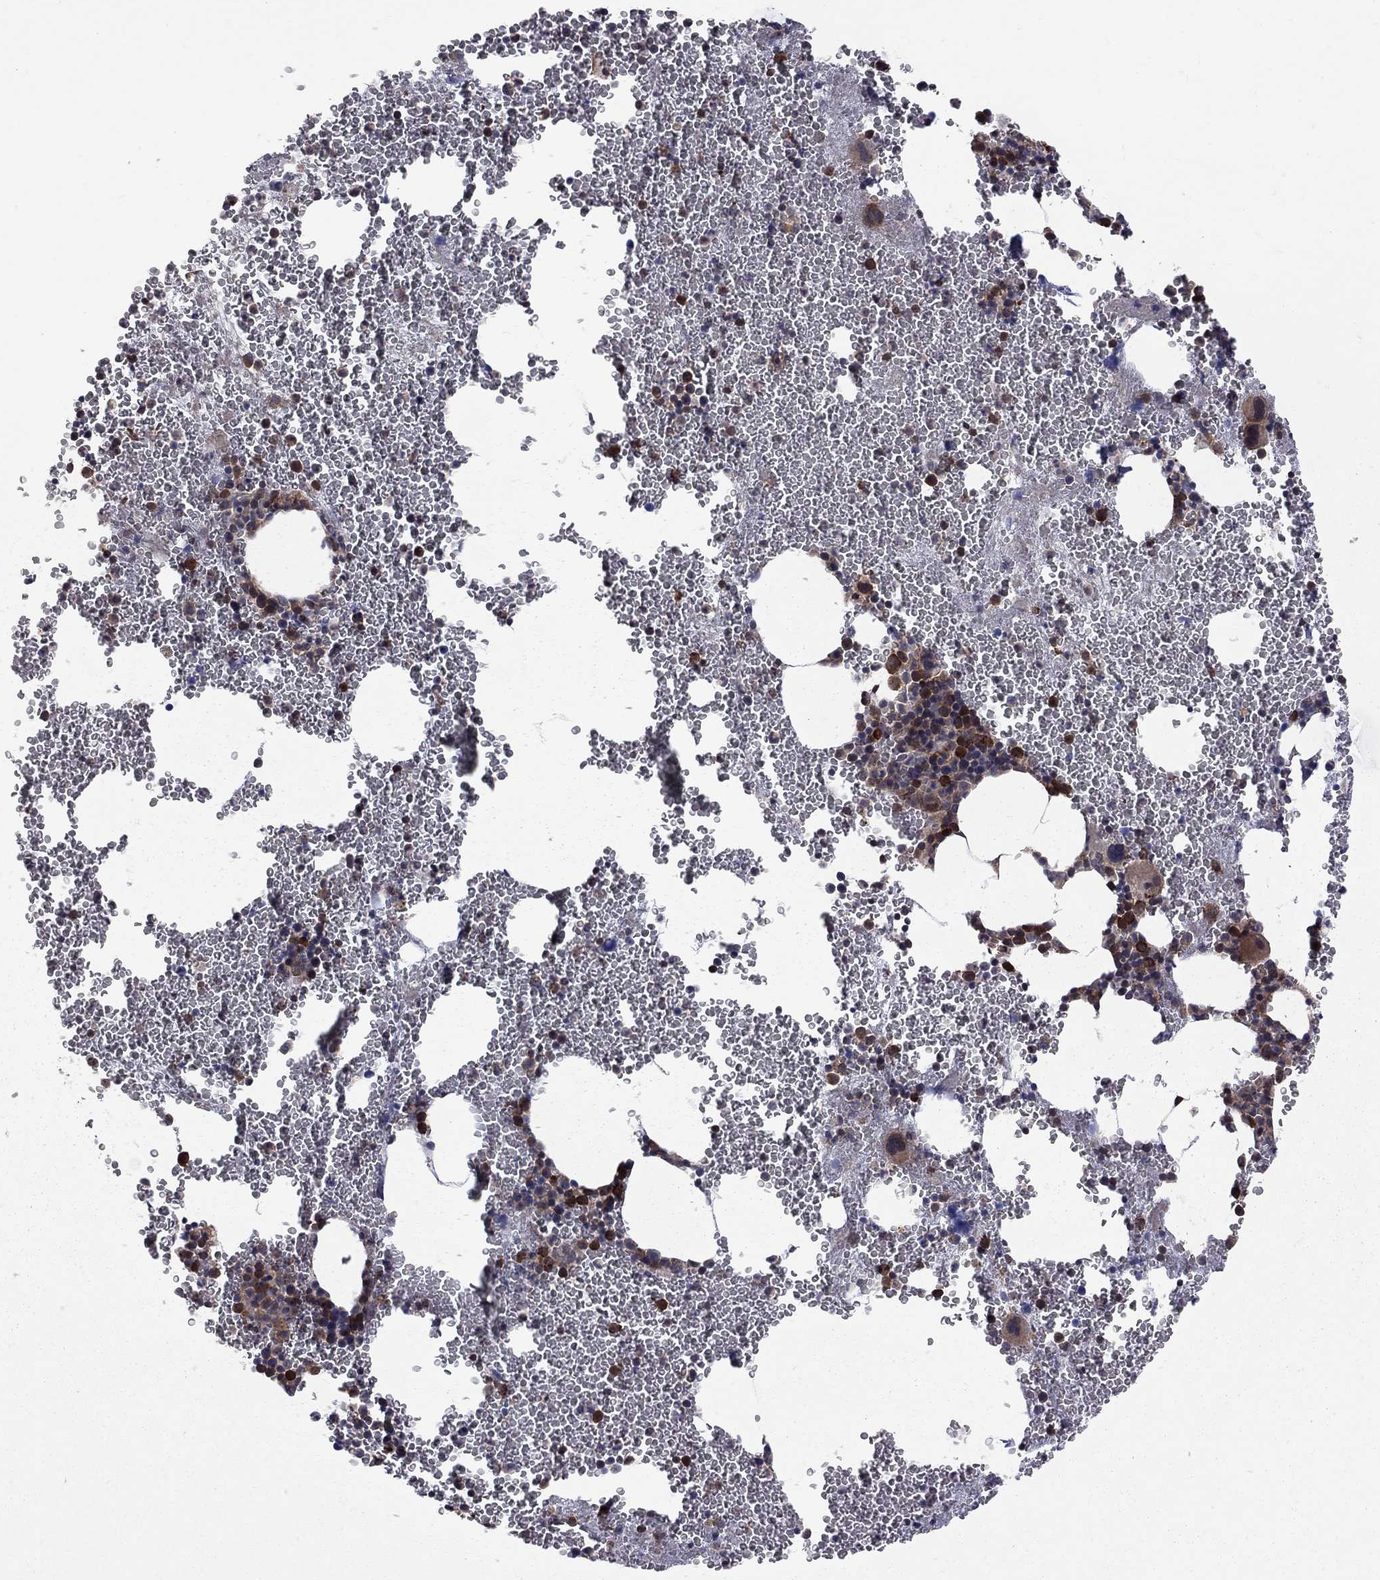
{"staining": {"intensity": "strong", "quantity": "<25%", "location": "cytoplasmic/membranous"}, "tissue": "bone marrow", "cell_type": "Hematopoietic cells", "image_type": "normal", "snomed": [{"axis": "morphology", "description": "Normal tissue, NOS"}, {"axis": "topography", "description": "Bone marrow"}], "caption": "Immunohistochemical staining of benign bone marrow reveals medium levels of strong cytoplasmic/membranous staining in approximately <25% of hematopoietic cells.", "gene": "NAA50", "patient": {"sex": "male", "age": 50}}